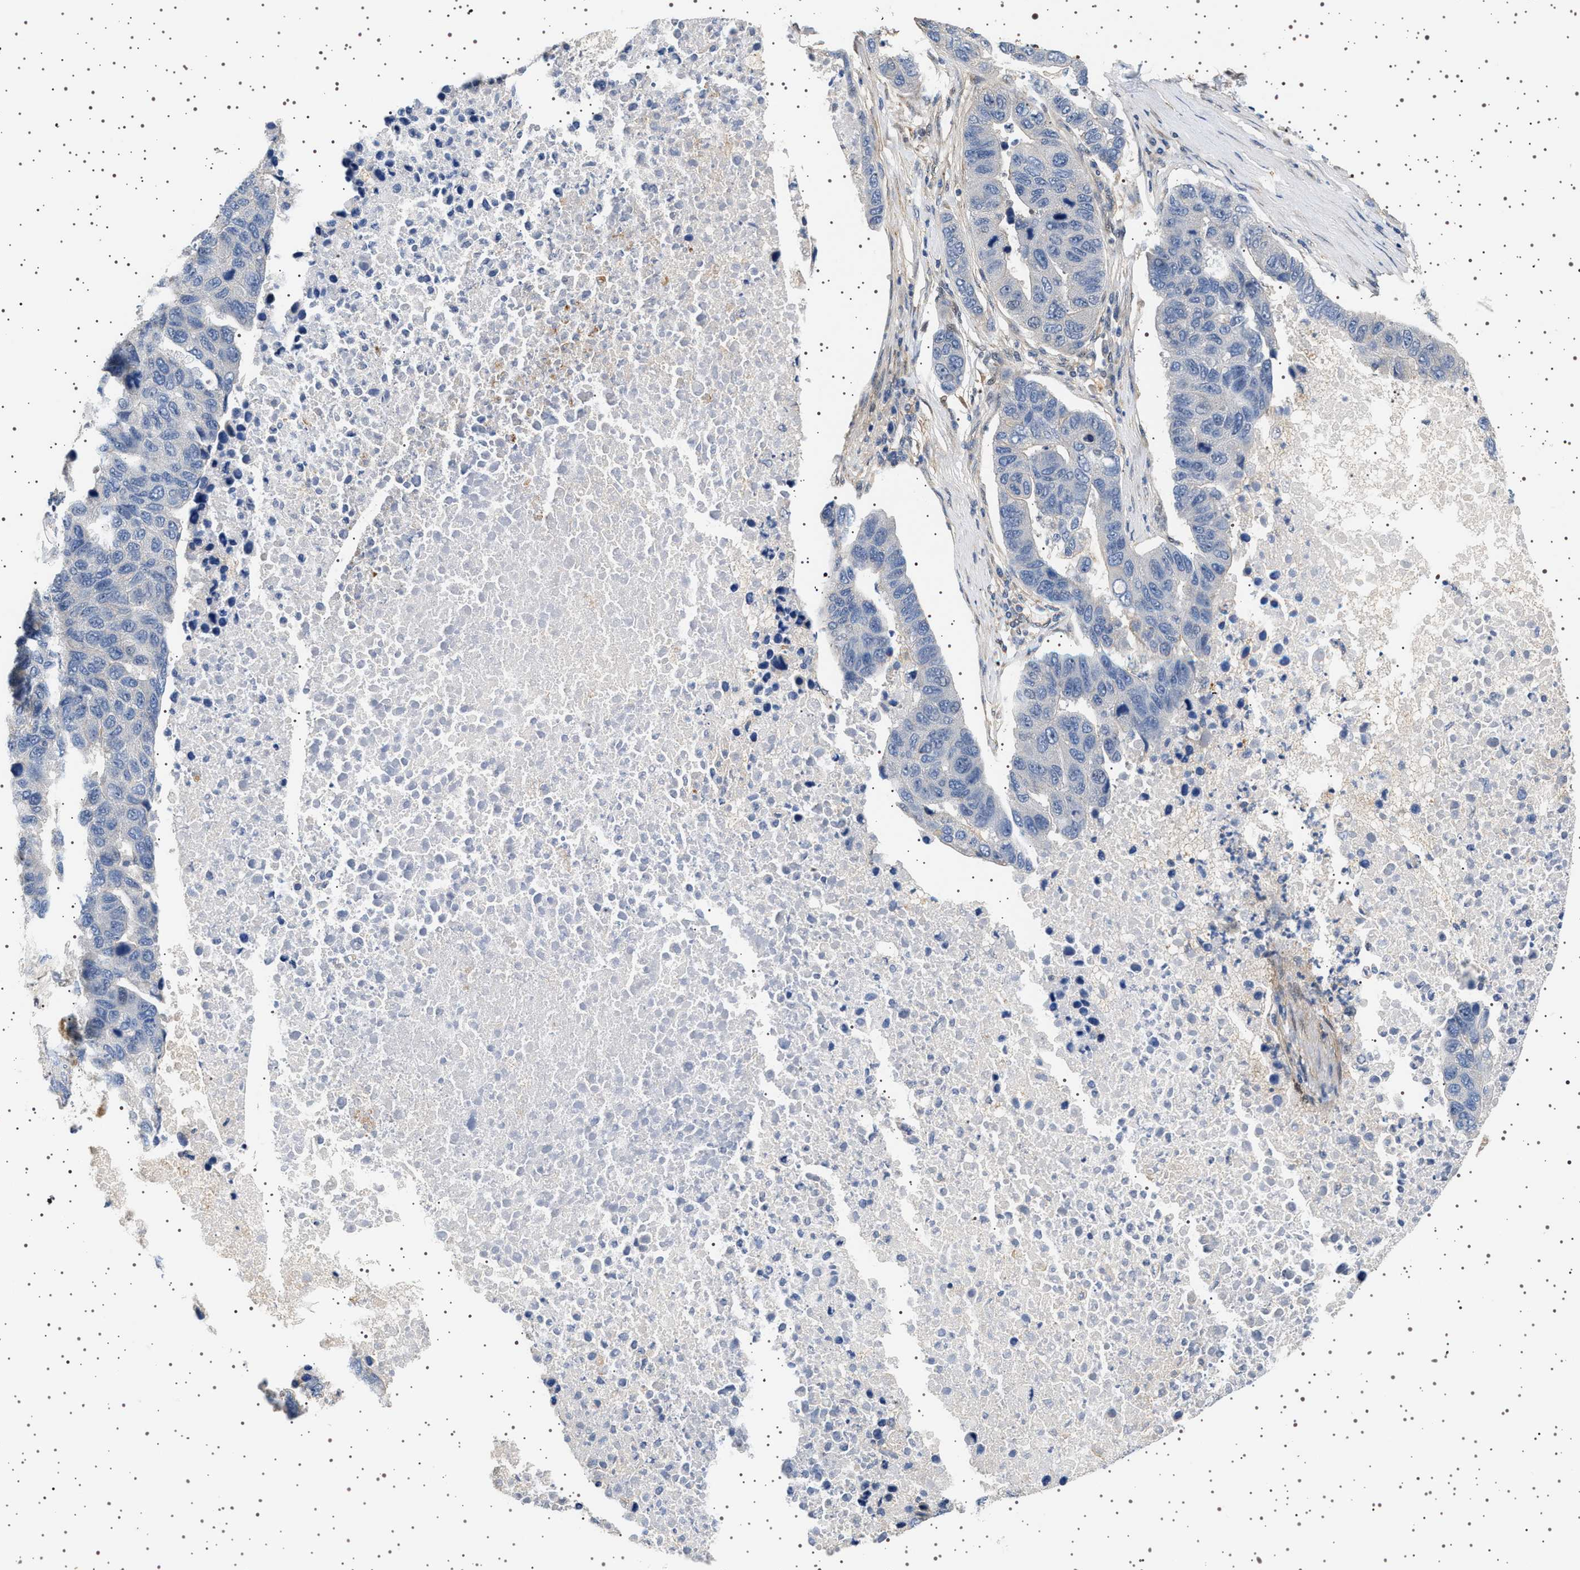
{"staining": {"intensity": "weak", "quantity": "<25%", "location": "cytoplasmic/membranous"}, "tissue": "pancreatic cancer", "cell_type": "Tumor cells", "image_type": "cancer", "snomed": [{"axis": "morphology", "description": "Adenocarcinoma, NOS"}, {"axis": "topography", "description": "Pancreas"}], "caption": "Tumor cells are negative for protein expression in human adenocarcinoma (pancreatic).", "gene": "BAG3", "patient": {"sex": "female", "age": 61}}